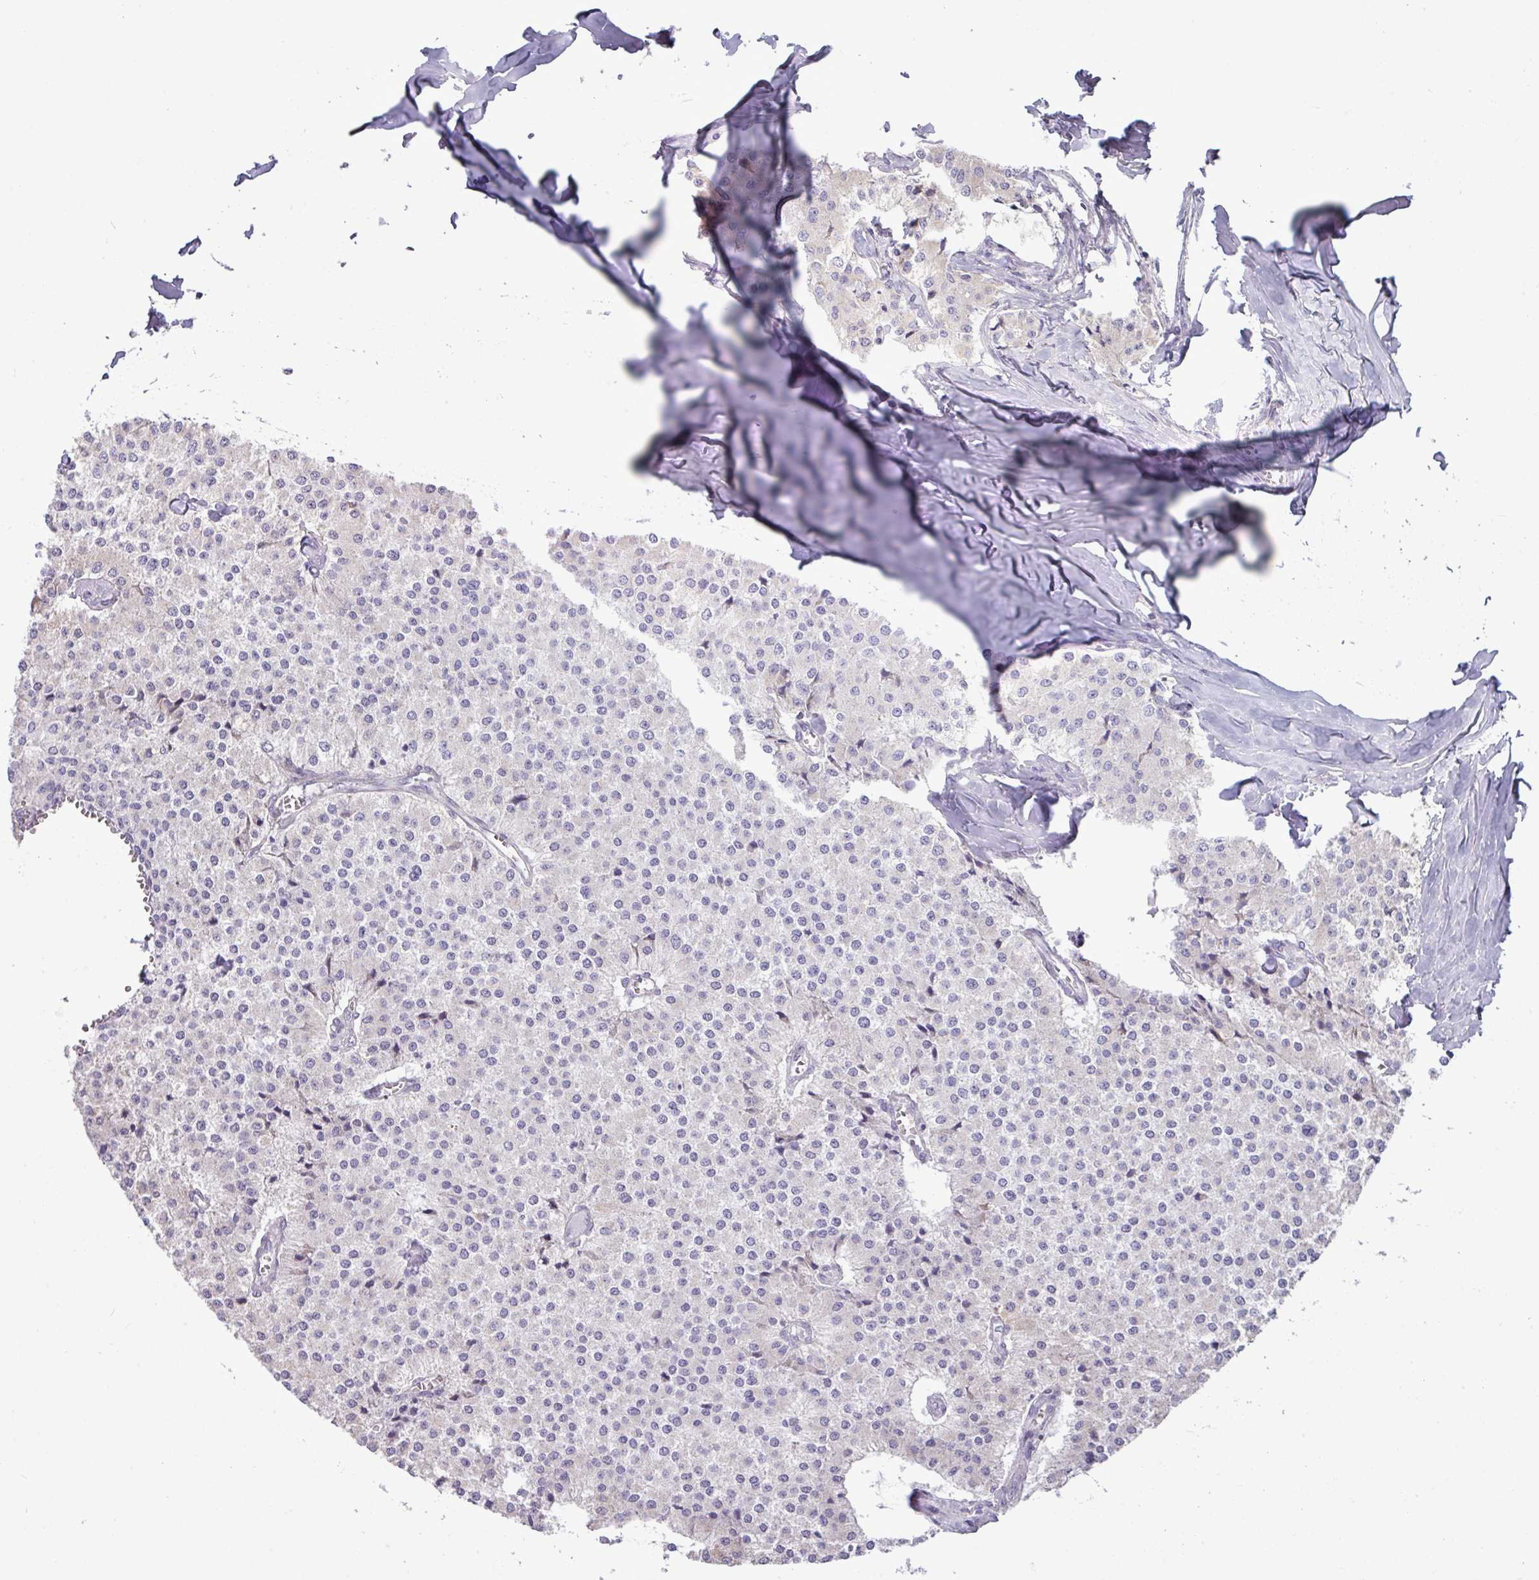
{"staining": {"intensity": "negative", "quantity": "none", "location": "none"}, "tissue": "carcinoid", "cell_type": "Tumor cells", "image_type": "cancer", "snomed": [{"axis": "morphology", "description": "Carcinoid, malignant, NOS"}, {"axis": "topography", "description": "Colon"}], "caption": "High magnification brightfield microscopy of carcinoid stained with DAB (3,3'-diaminobenzidine) (brown) and counterstained with hematoxylin (blue): tumor cells show no significant expression.", "gene": "IRGC", "patient": {"sex": "female", "age": 52}}